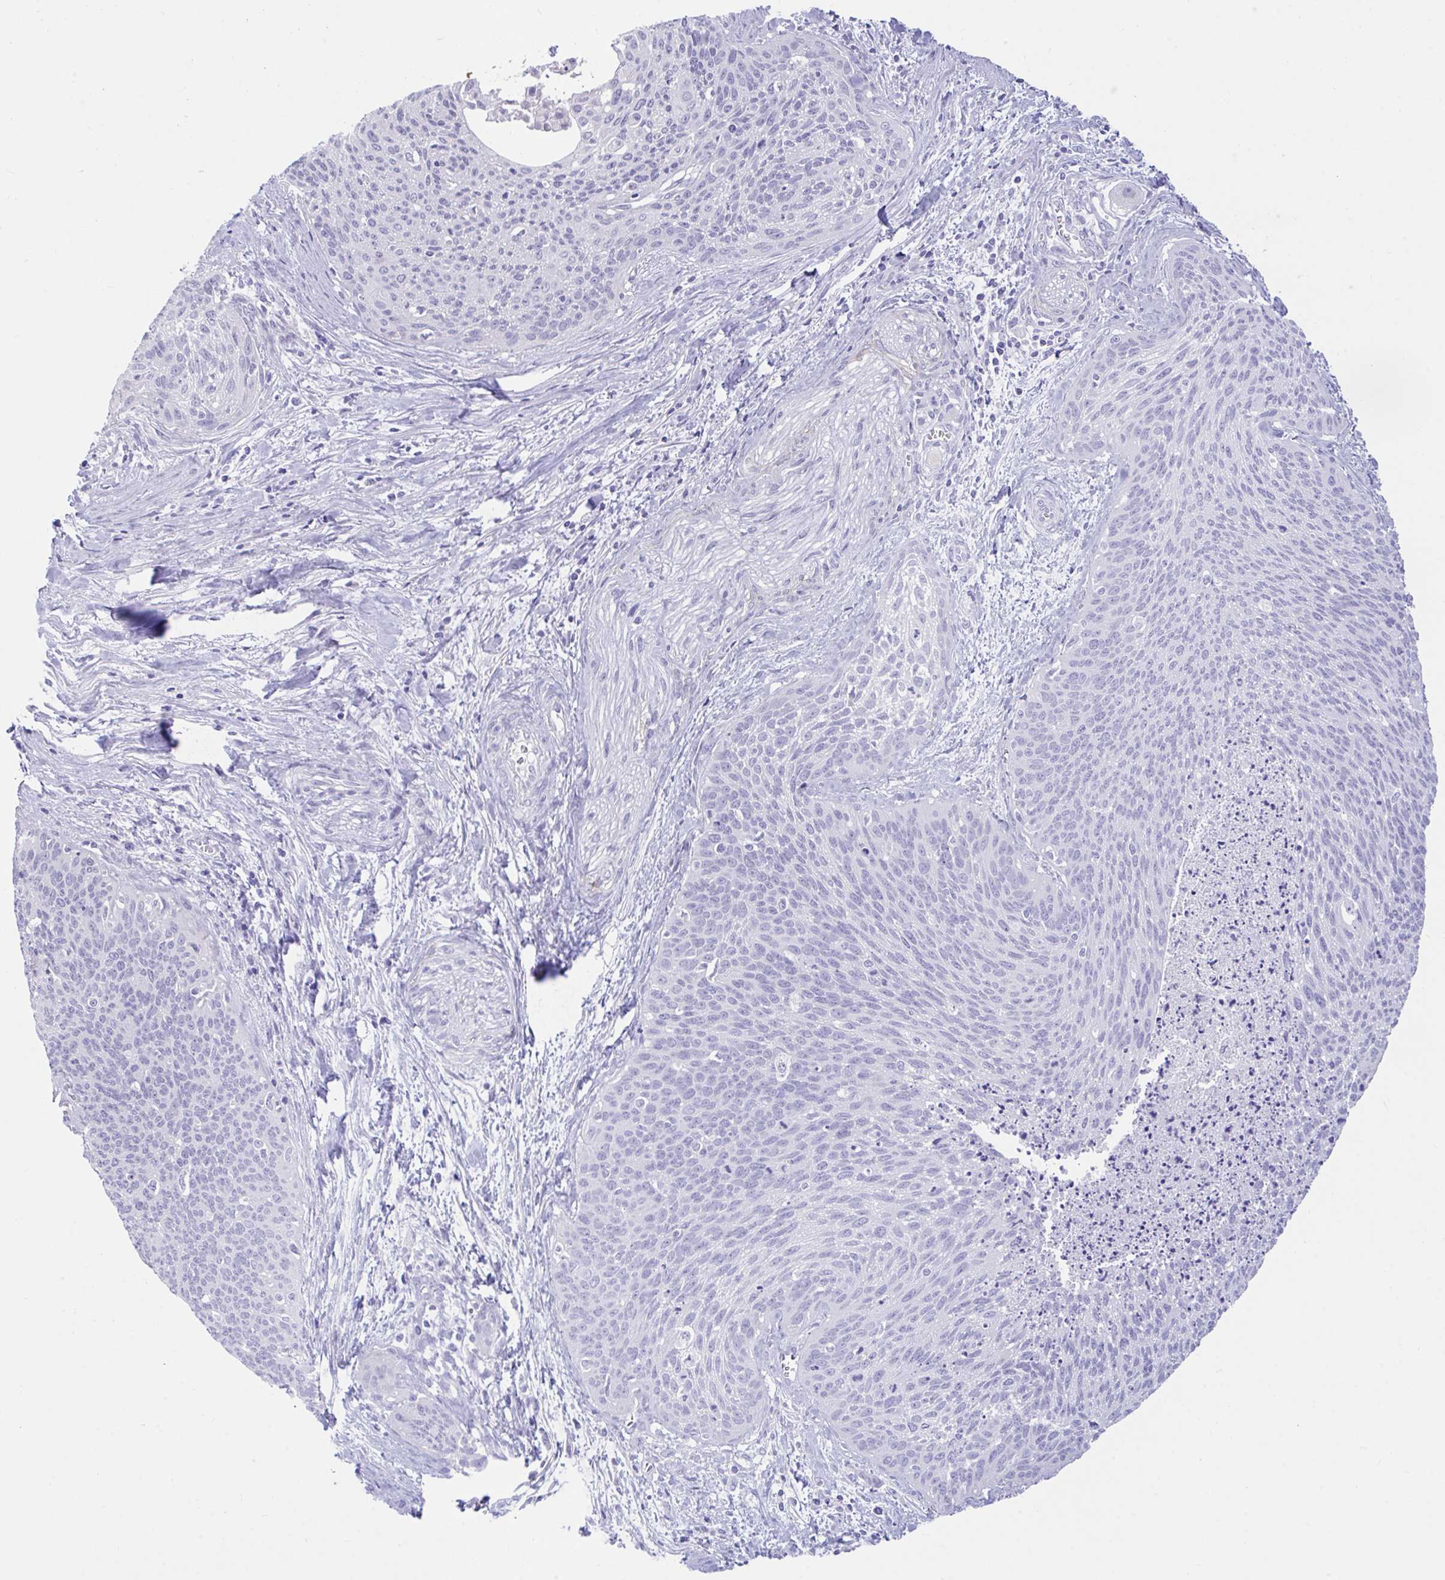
{"staining": {"intensity": "negative", "quantity": "none", "location": "none"}, "tissue": "cervical cancer", "cell_type": "Tumor cells", "image_type": "cancer", "snomed": [{"axis": "morphology", "description": "Squamous cell carcinoma, NOS"}, {"axis": "topography", "description": "Cervix"}], "caption": "Immunohistochemical staining of cervical squamous cell carcinoma shows no significant staining in tumor cells. Brightfield microscopy of immunohistochemistry (IHC) stained with DAB (3,3'-diaminobenzidine) (brown) and hematoxylin (blue), captured at high magnification.", "gene": "PLEKHH1", "patient": {"sex": "female", "age": 55}}